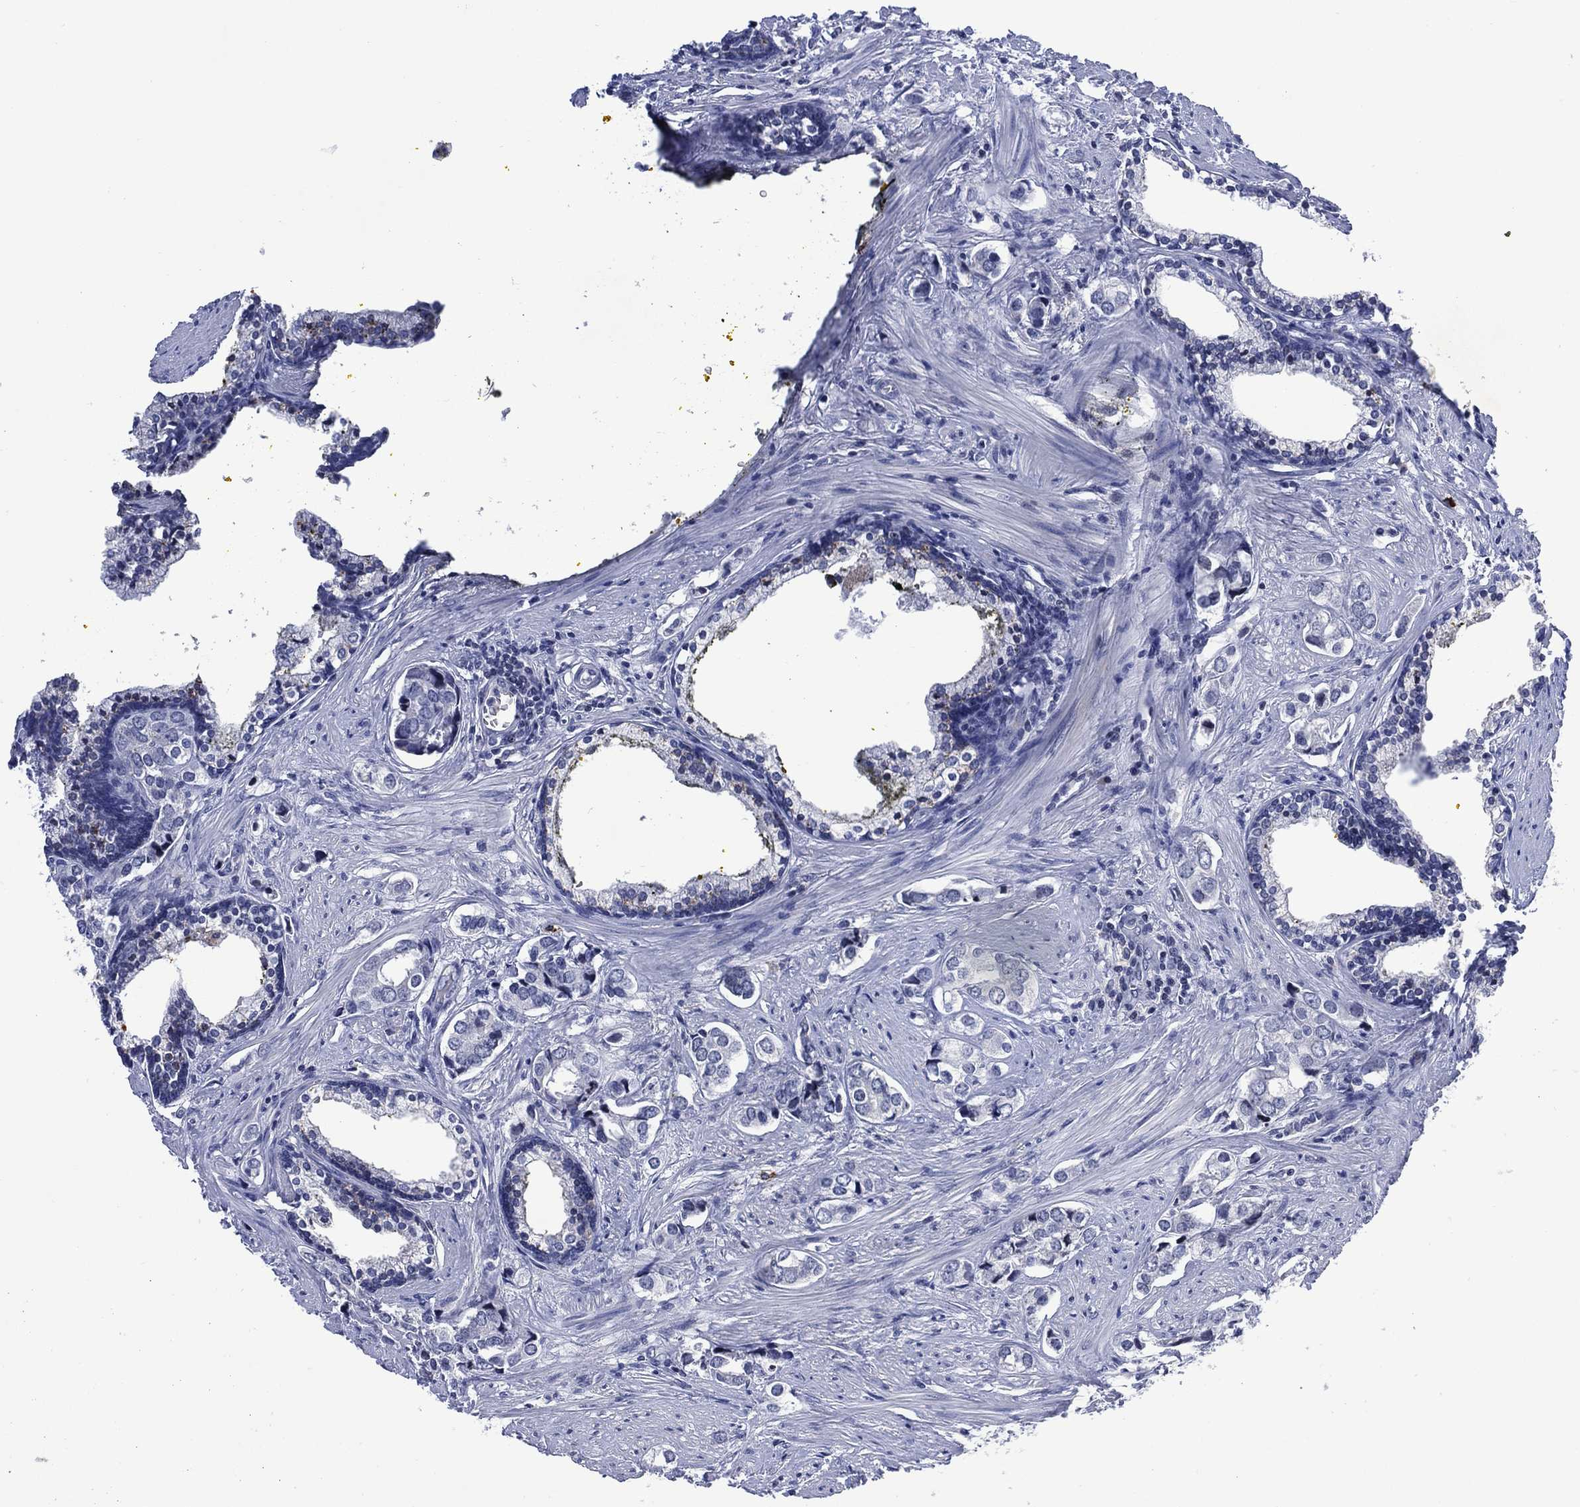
{"staining": {"intensity": "negative", "quantity": "none", "location": "none"}, "tissue": "prostate cancer", "cell_type": "Tumor cells", "image_type": "cancer", "snomed": [{"axis": "morphology", "description": "Adenocarcinoma, NOS"}, {"axis": "topography", "description": "Prostate and seminal vesicle, NOS"}], "caption": "The image exhibits no staining of tumor cells in prostate cancer (adenocarcinoma).", "gene": "USP26", "patient": {"sex": "male", "age": 63}}